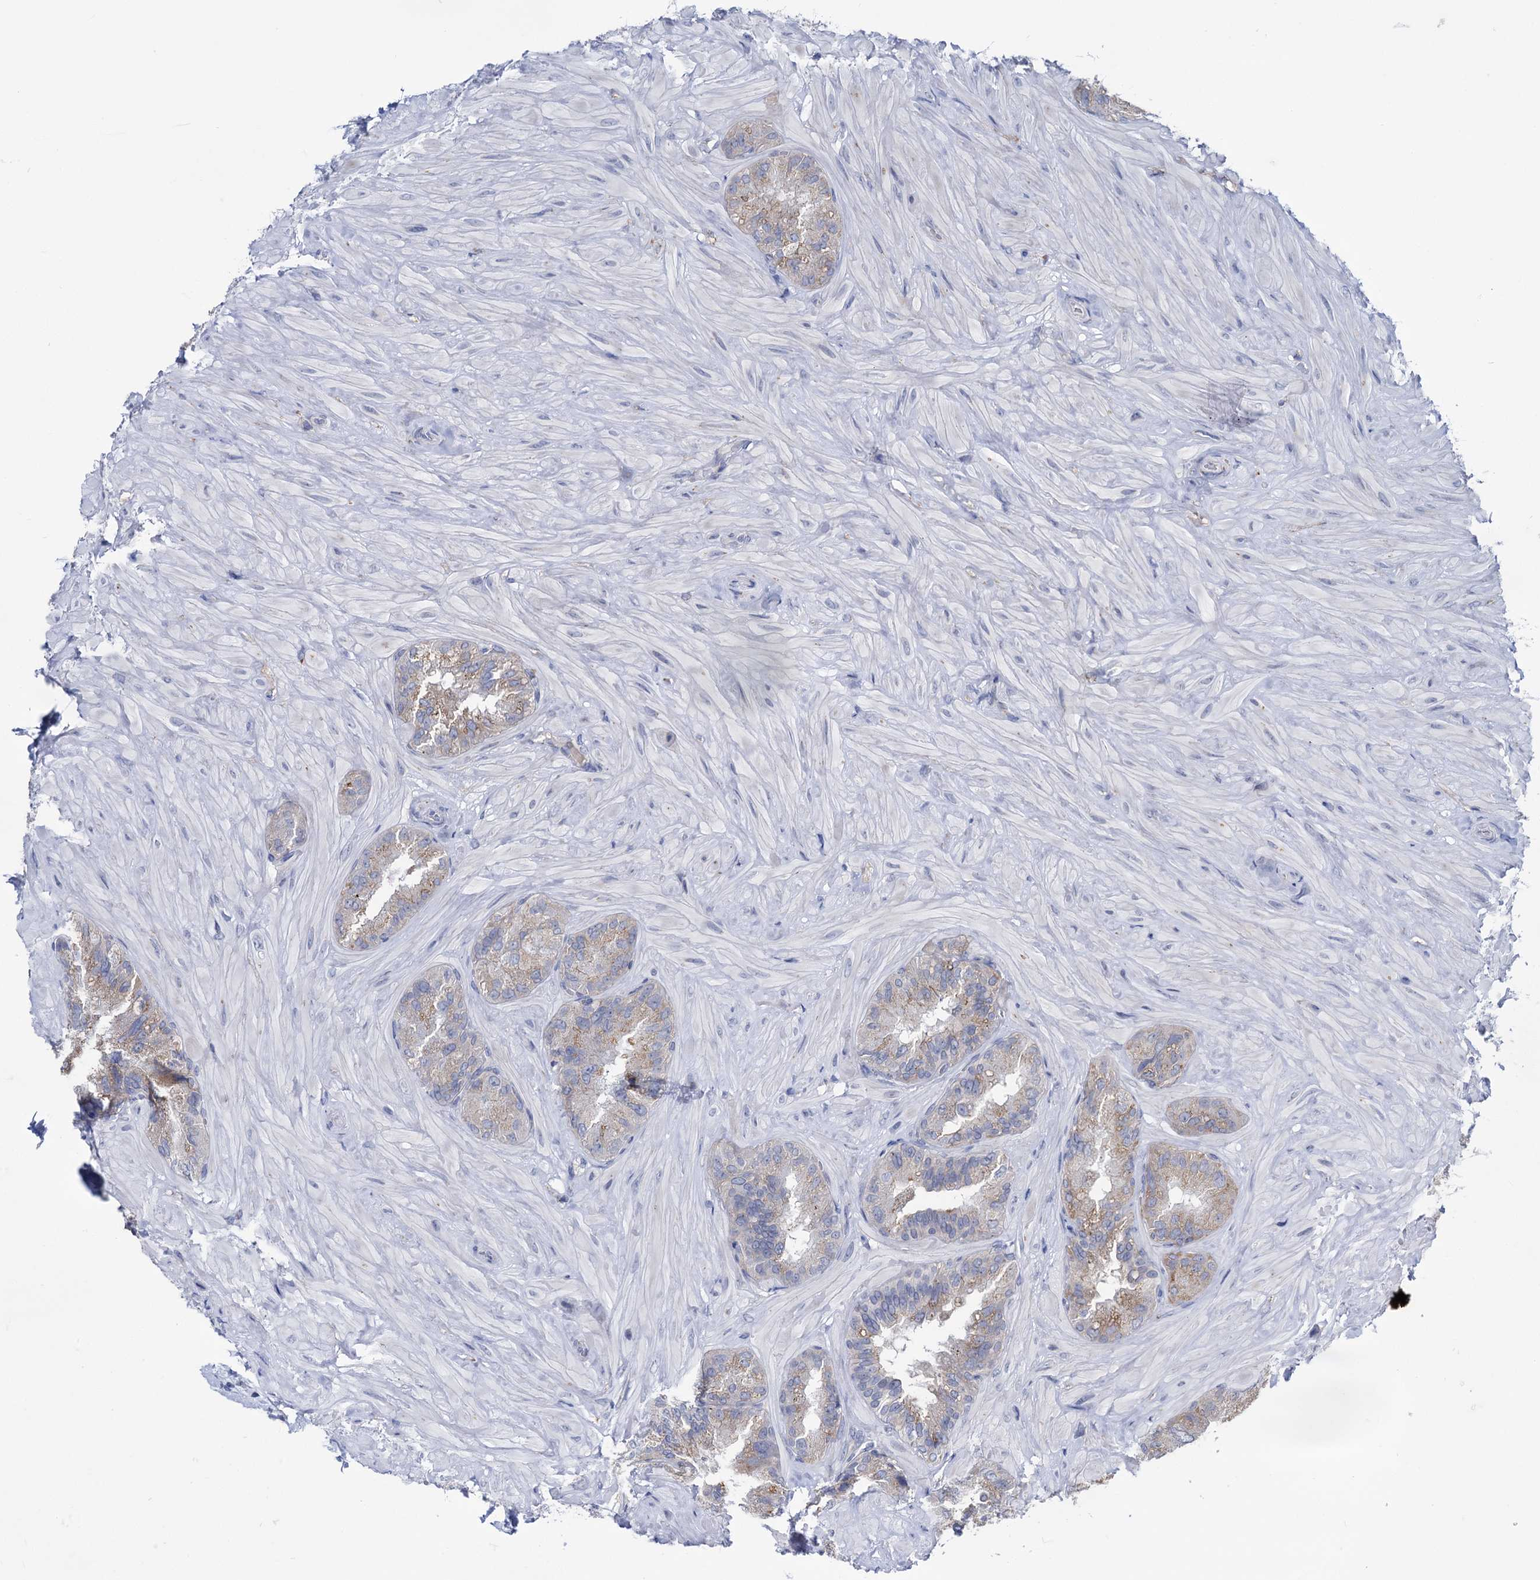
{"staining": {"intensity": "weak", "quantity": "25%-75%", "location": "cytoplasmic/membranous"}, "tissue": "seminal vesicle", "cell_type": "Glandular cells", "image_type": "normal", "snomed": [{"axis": "morphology", "description": "Normal tissue, NOS"}, {"axis": "topography", "description": "Prostate and seminal vesicle, NOS"}, {"axis": "topography", "description": "Prostate"}, {"axis": "topography", "description": "Seminal veicle"}], "caption": "The histopathology image displays immunohistochemical staining of benign seminal vesicle. There is weak cytoplasmic/membranous staining is present in about 25%-75% of glandular cells.", "gene": "SMAGP", "patient": {"sex": "male", "age": 67}}